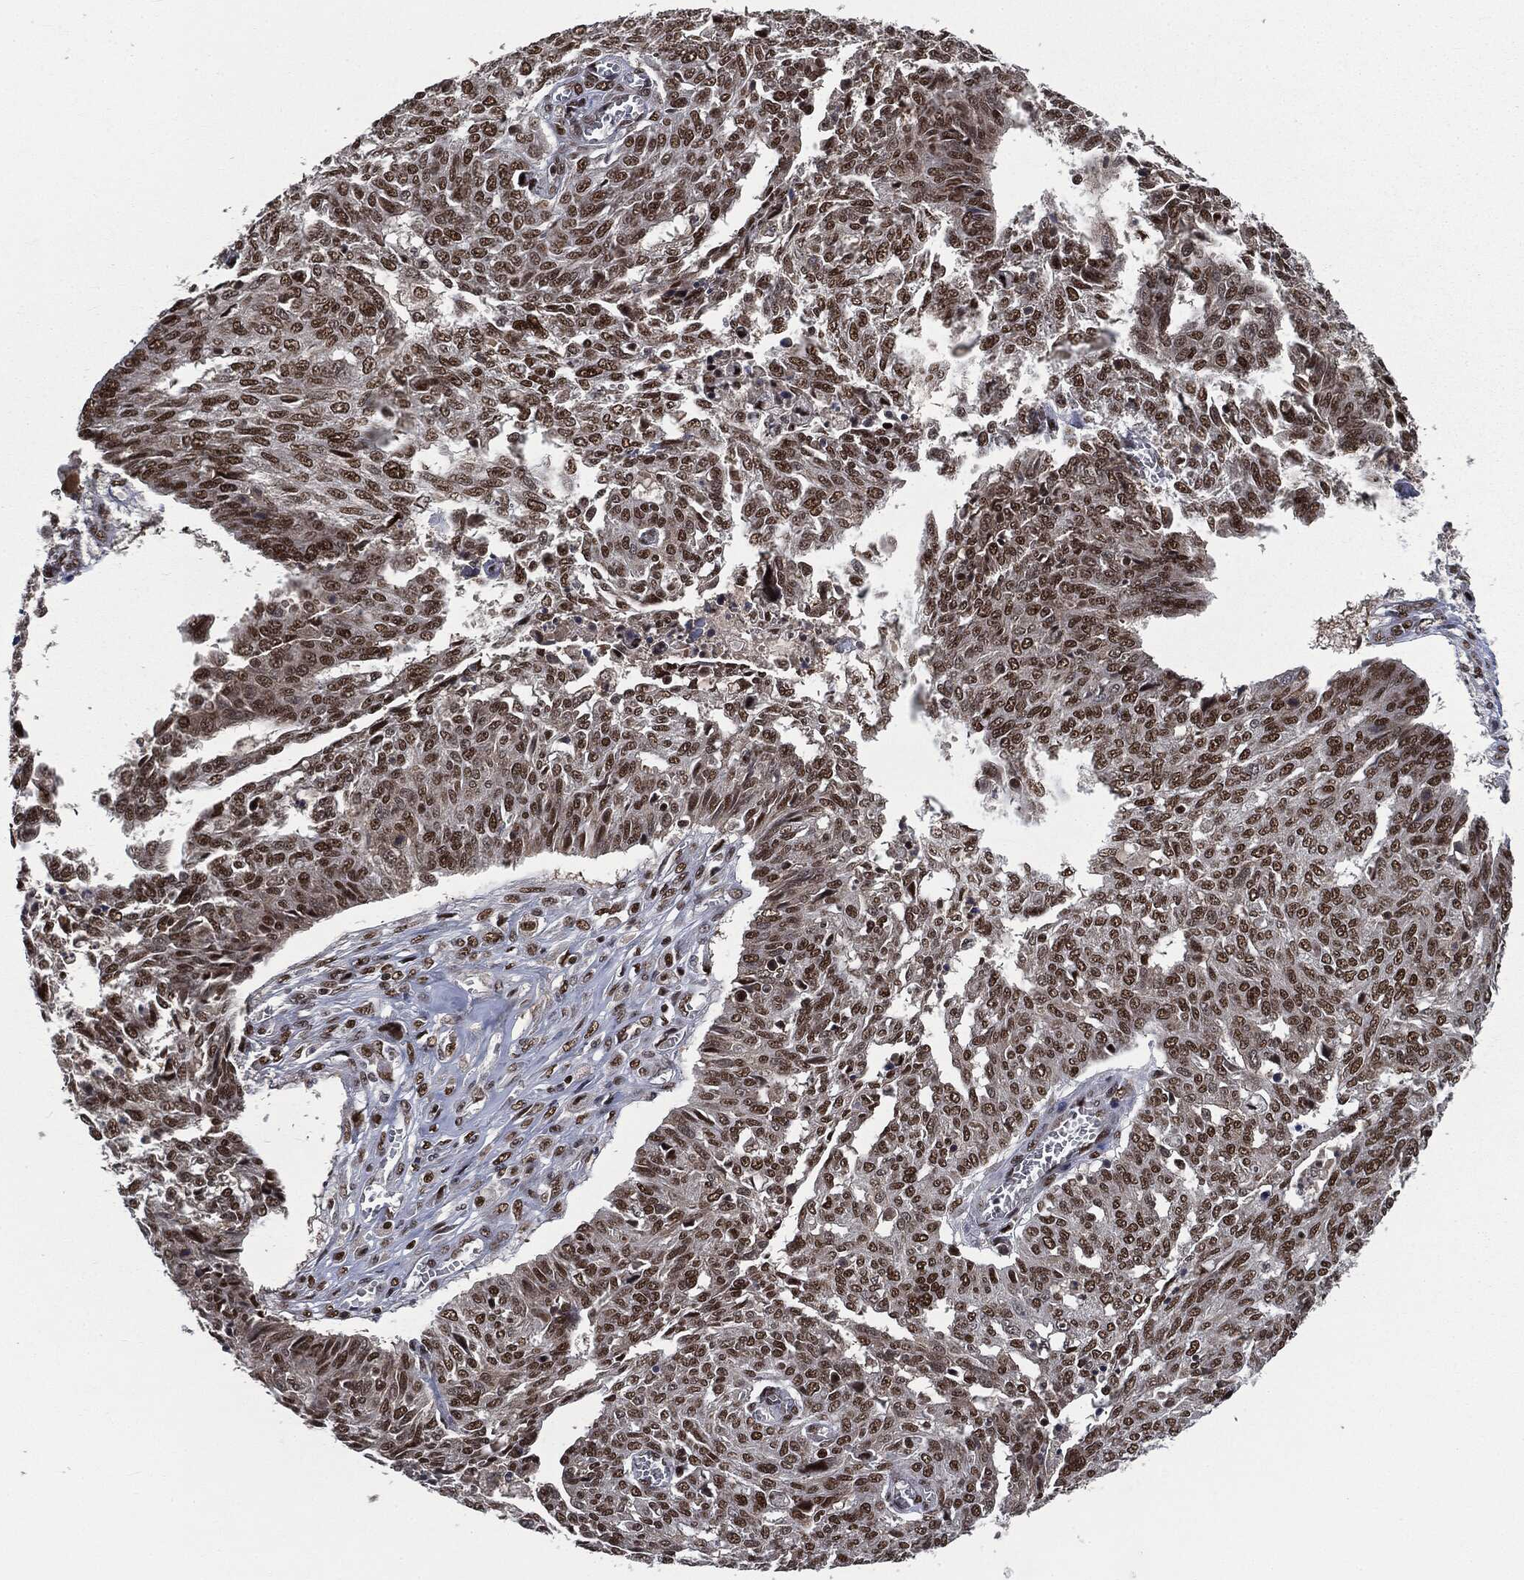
{"staining": {"intensity": "strong", "quantity": ">75%", "location": "nuclear"}, "tissue": "ovarian cancer", "cell_type": "Tumor cells", "image_type": "cancer", "snomed": [{"axis": "morphology", "description": "Cystadenocarcinoma, serous, NOS"}, {"axis": "topography", "description": "Ovary"}], "caption": "An image of ovarian cancer (serous cystadenocarcinoma) stained for a protein exhibits strong nuclear brown staining in tumor cells.", "gene": "DPH2", "patient": {"sex": "female", "age": 67}}